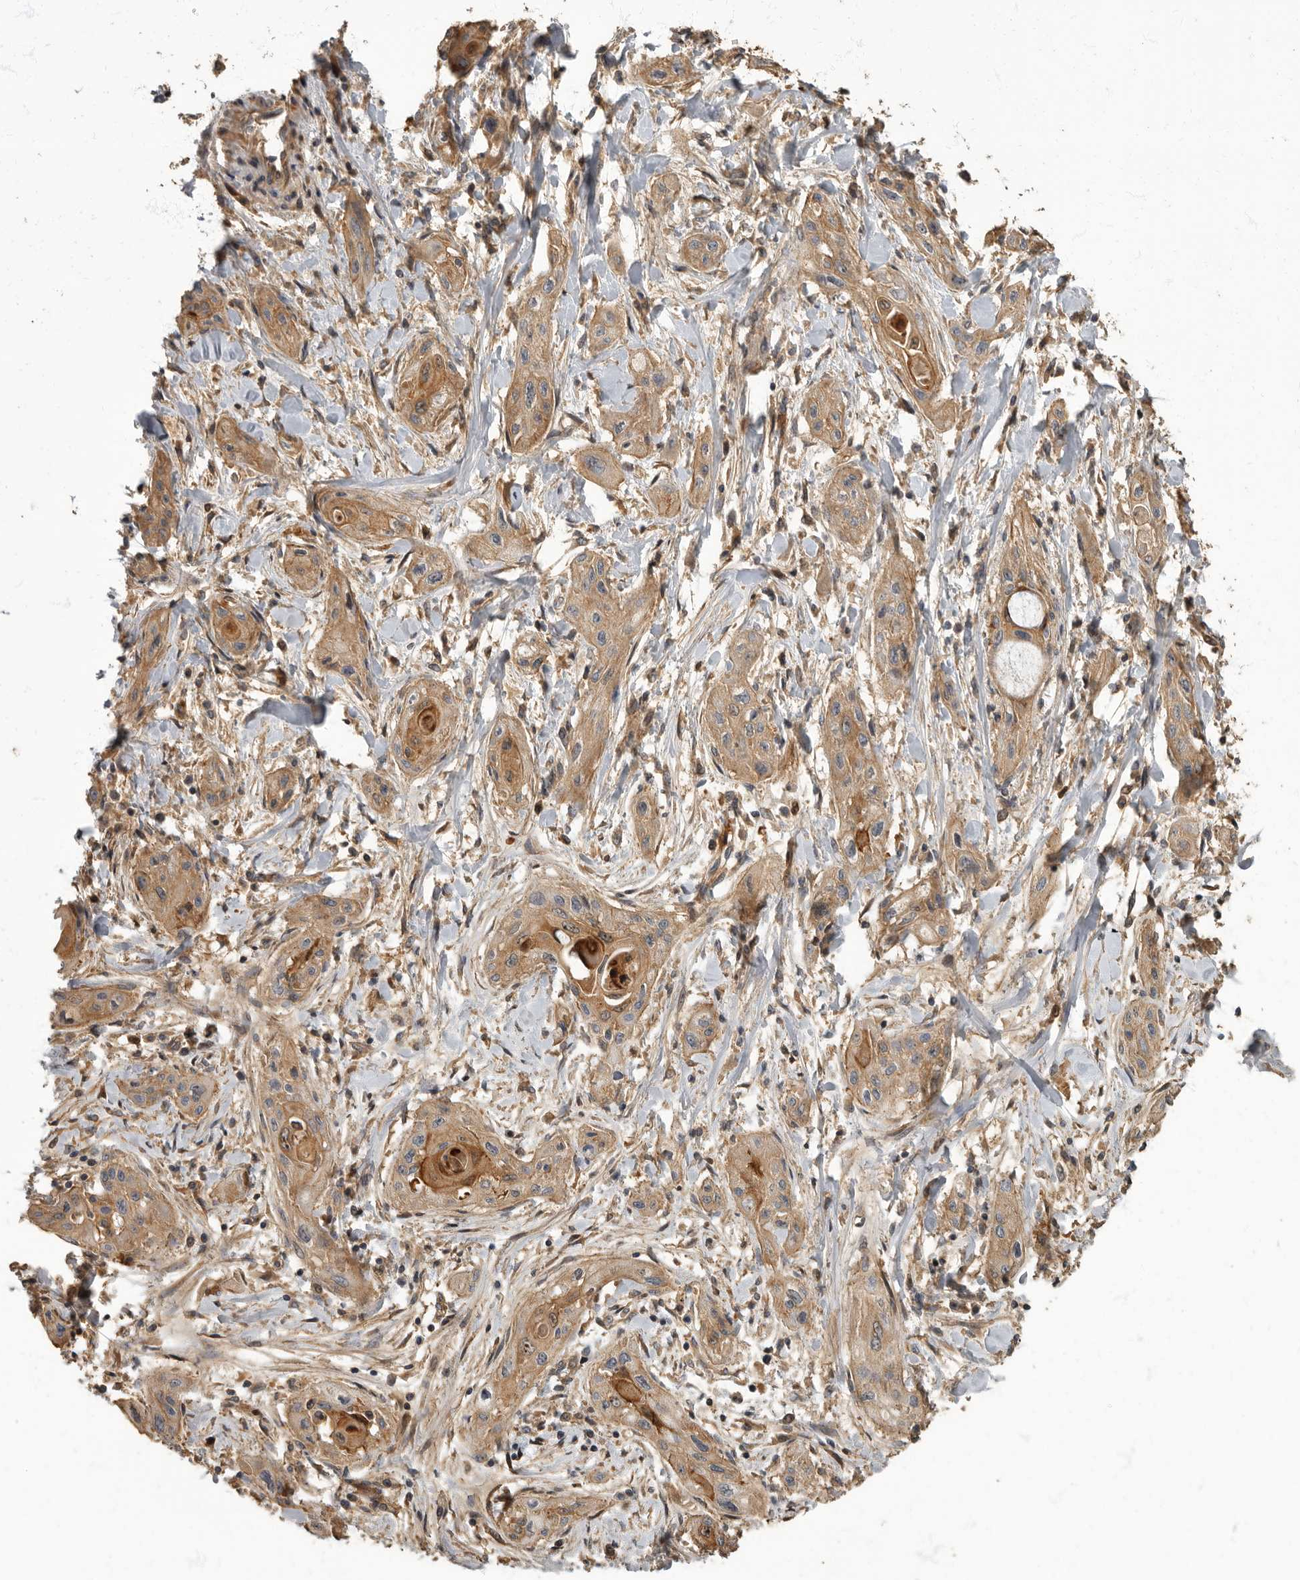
{"staining": {"intensity": "moderate", "quantity": ">75%", "location": "cytoplasmic/membranous"}, "tissue": "lung cancer", "cell_type": "Tumor cells", "image_type": "cancer", "snomed": [{"axis": "morphology", "description": "Squamous cell carcinoma, NOS"}, {"axis": "topography", "description": "Lung"}], "caption": "Moderate cytoplasmic/membranous positivity for a protein is appreciated in about >75% of tumor cells of squamous cell carcinoma (lung) using immunohistochemistry (IHC).", "gene": "DAAM1", "patient": {"sex": "female", "age": 47}}